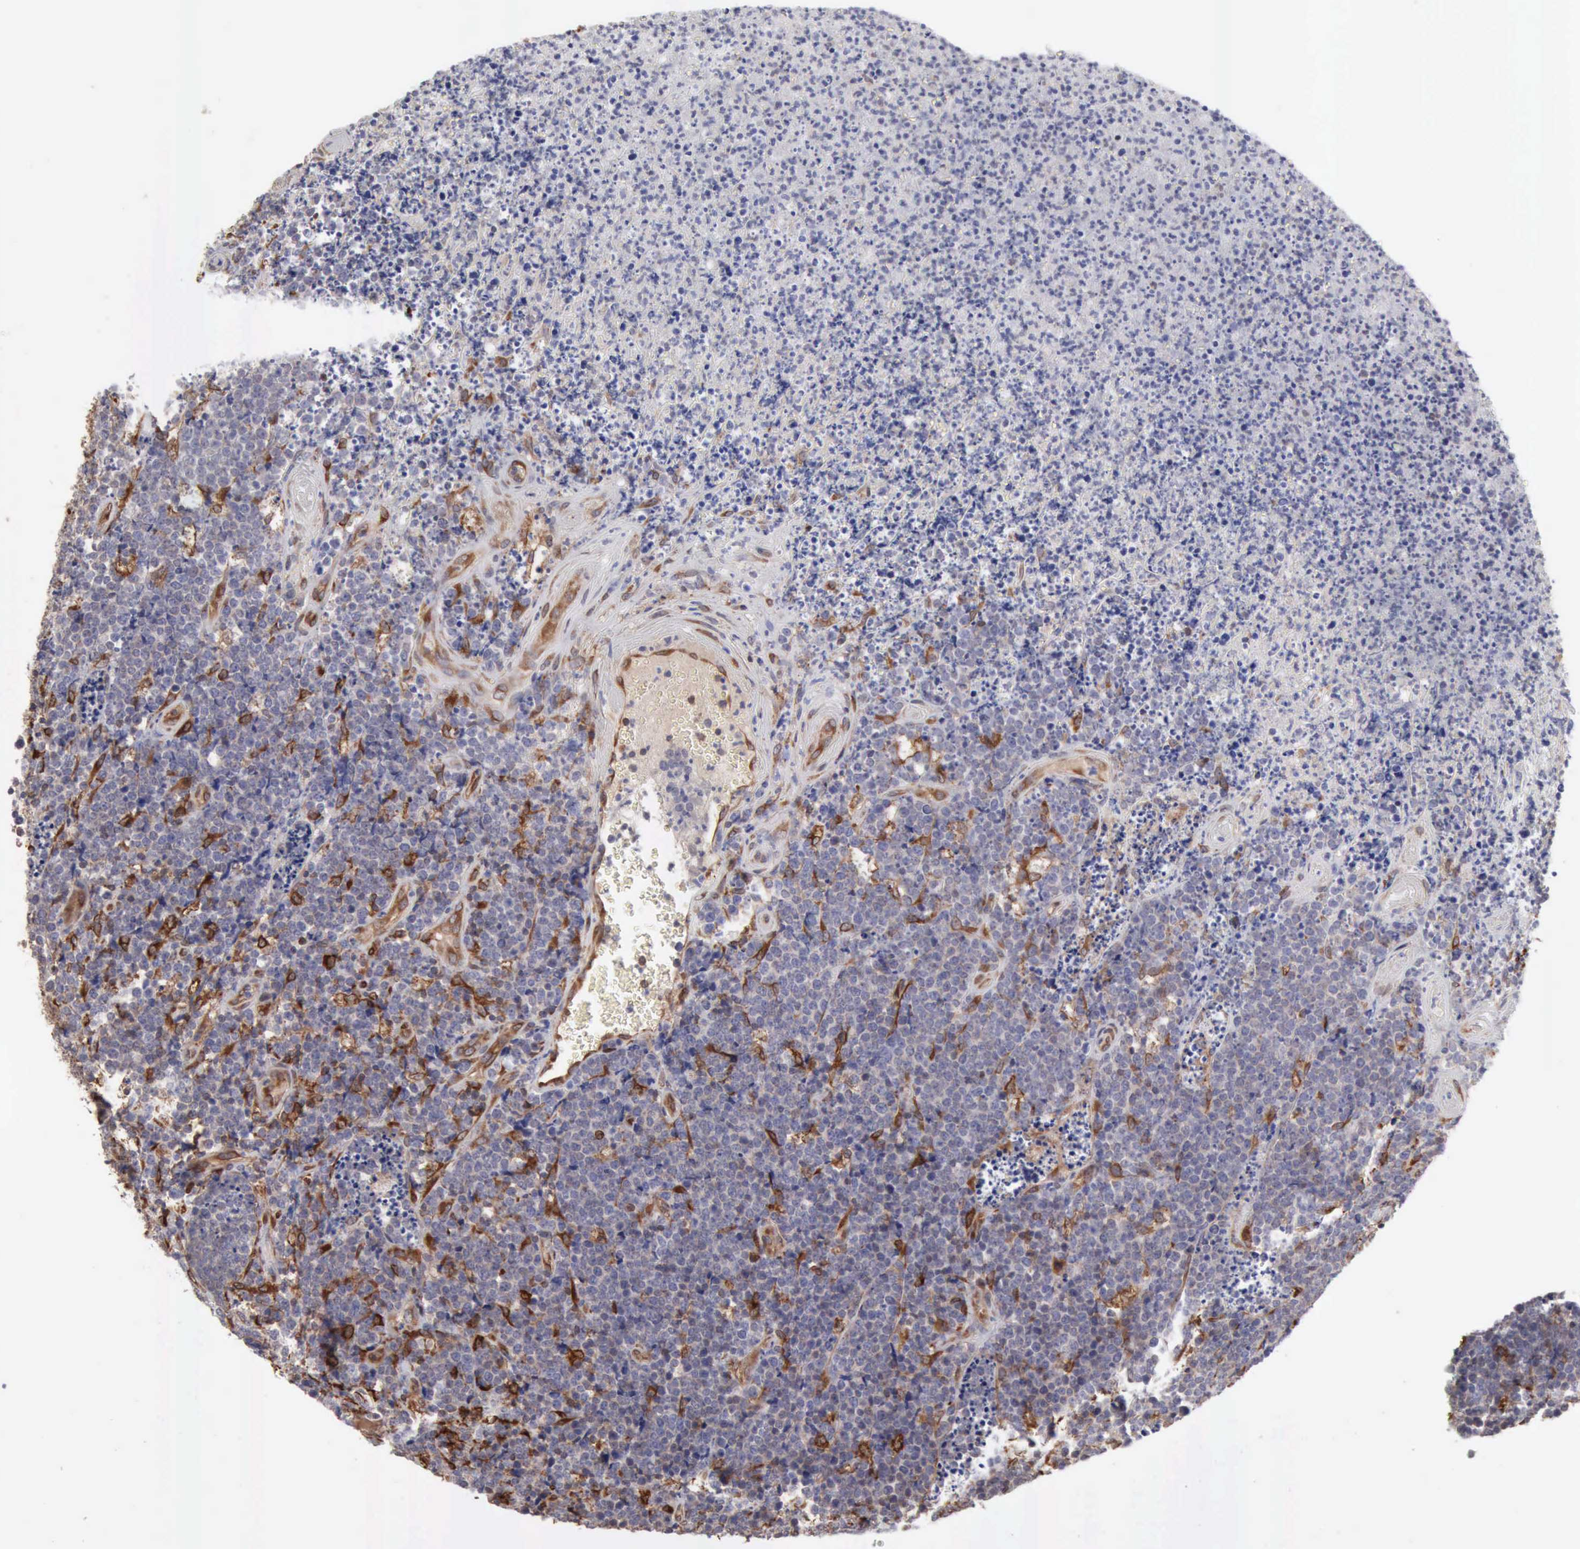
{"staining": {"intensity": "negative", "quantity": "none", "location": "none"}, "tissue": "lymphoma", "cell_type": "Tumor cells", "image_type": "cancer", "snomed": [{"axis": "morphology", "description": "Malignant lymphoma, non-Hodgkin's type, High grade"}, {"axis": "topography", "description": "Small intestine"}, {"axis": "topography", "description": "Colon"}], "caption": "An immunohistochemistry (IHC) photomicrograph of high-grade malignant lymphoma, non-Hodgkin's type is shown. There is no staining in tumor cells of high-grade malignant lymphoma, non-Hodgkin's type. (Stains: DAB (3,3'-diaminobenzidine) IHC with hematoxylin counter stain, Microscopy: brightfield microscopy at high magnification).", "gene": "APOL2", "patient": {"sex": "male", "age": 8}}